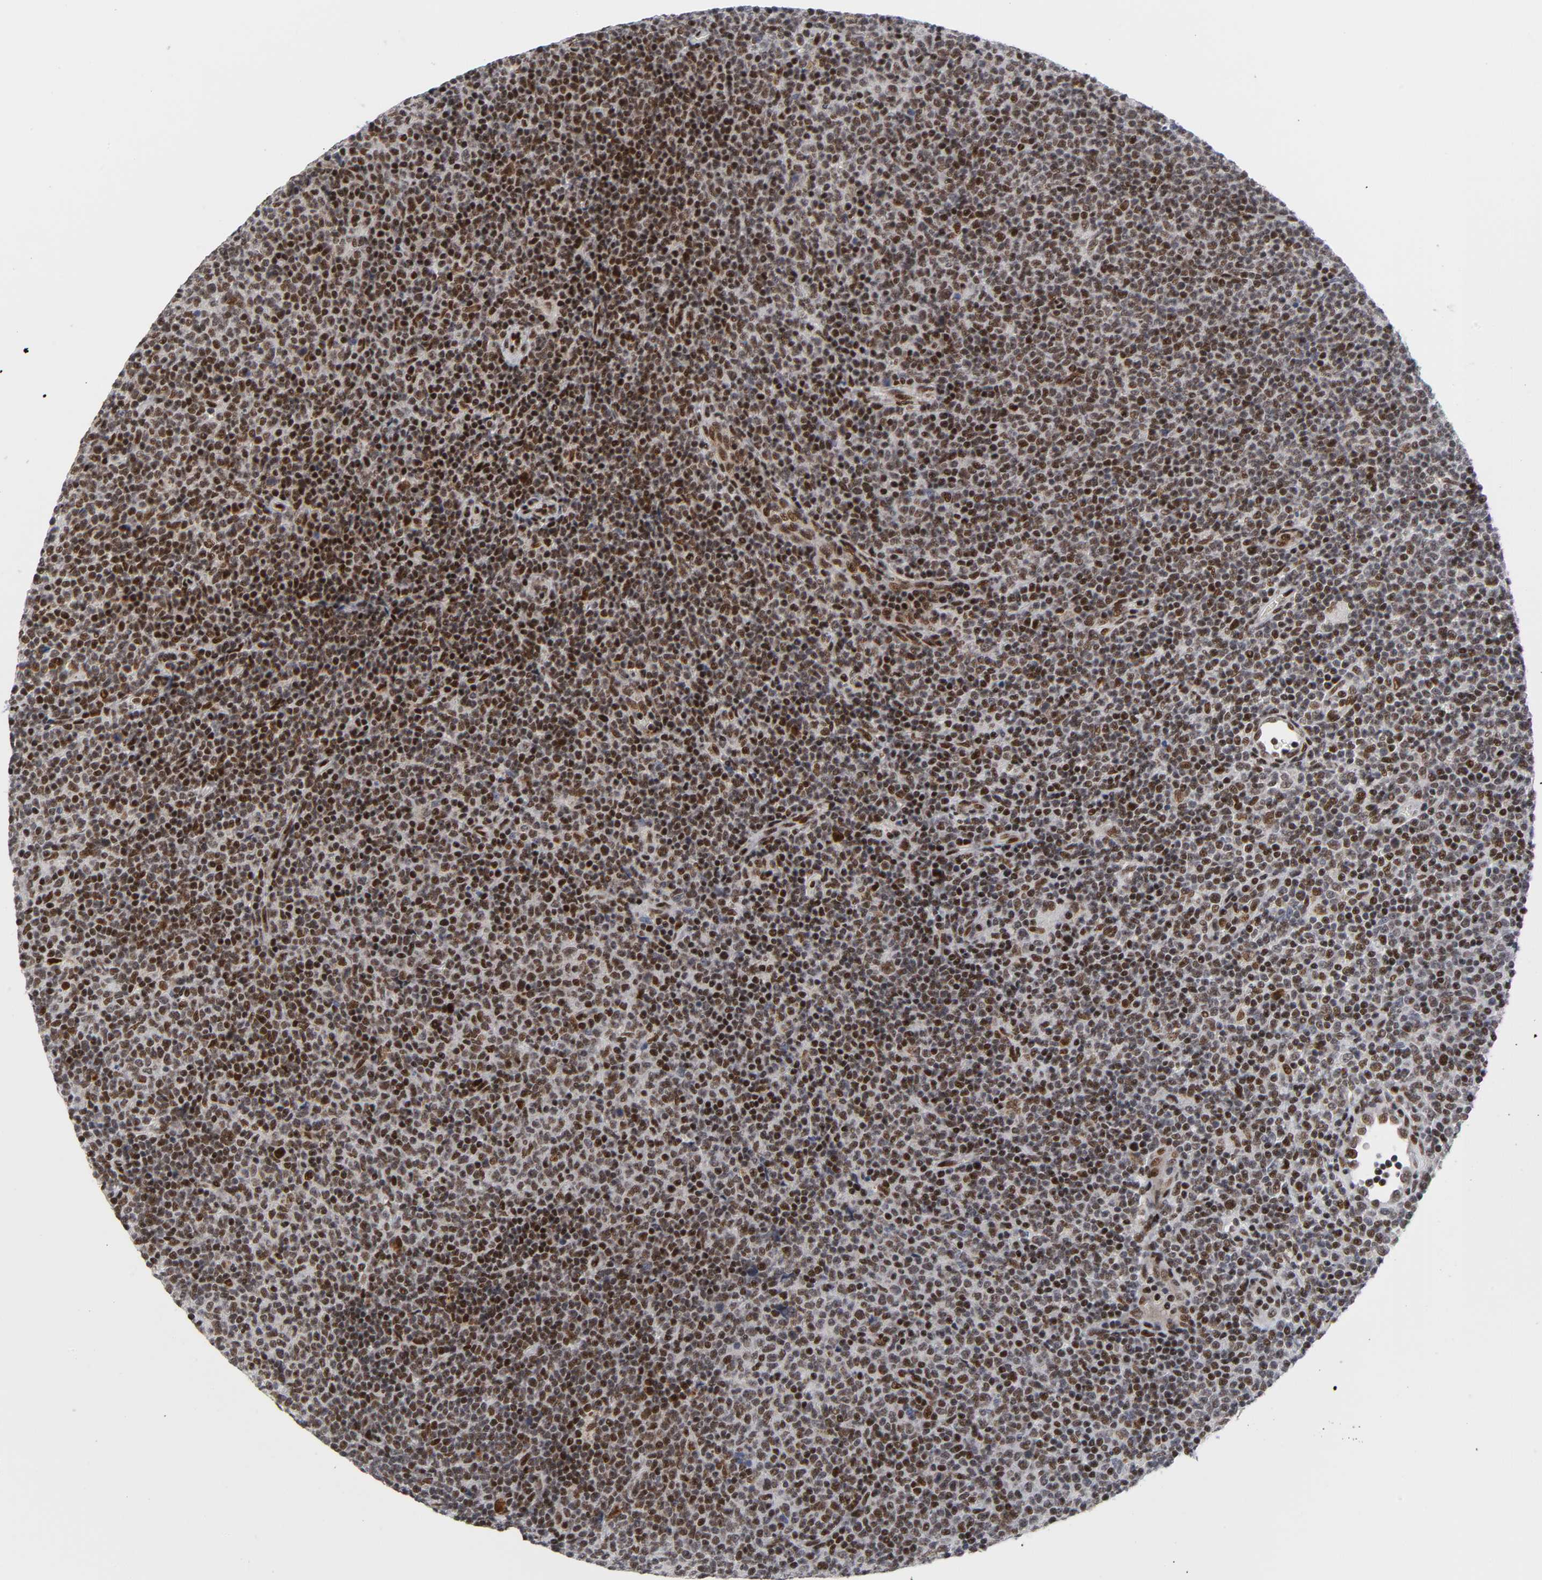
{"staining": {"intensity": "strong", "quantity": ">75%", "location": "nuclear"}, "tissue": "lymphoma", "cell_type": "Tumor cells", "image_type": "cancer", "snomed": [{"axis": "morphology", "description": "Malignant lymphoma, non-Hodgkin's type, Low grade"}, {"axis": "topography", "description": "Lymph node"}], "caption": "A brown stain labels strong nuclear positivity of a protein in lymphoma tumor cells.", "gene": "CREBBP", "patient": {"sex": "male", "age": 70}}